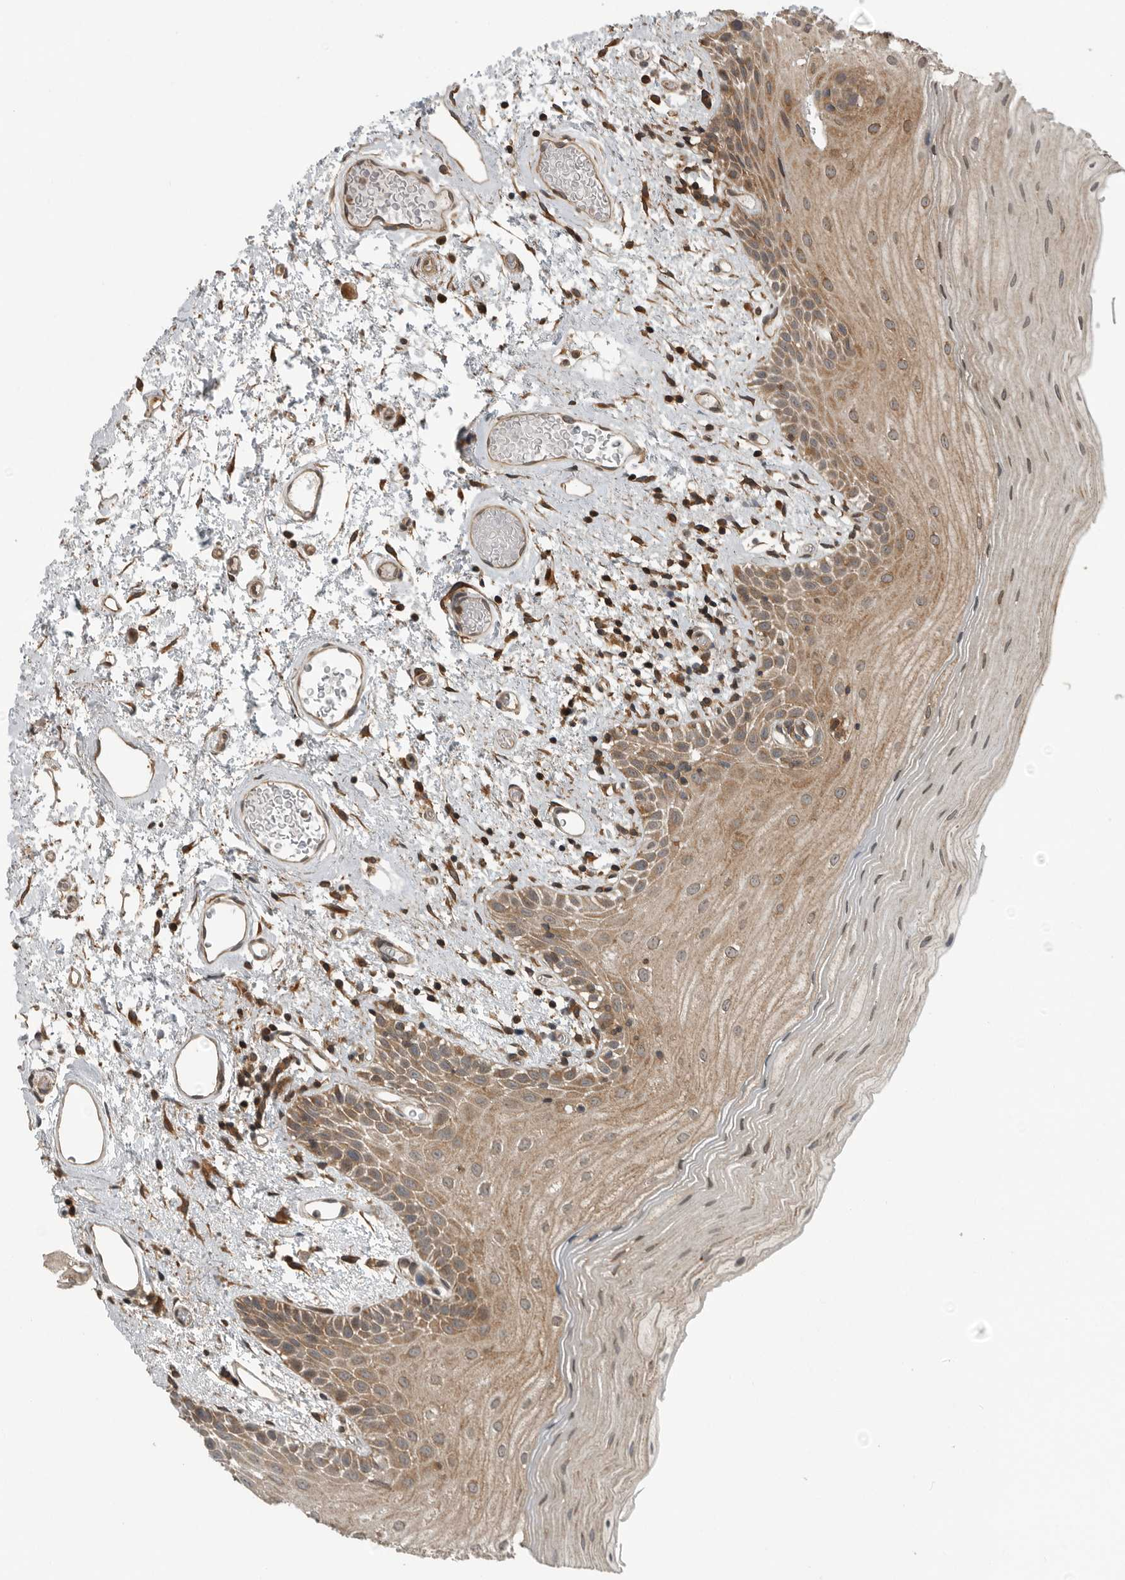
{"staining": {"intensity": "moderate", "quantity": ">75%", "location": "cytoplasmic/membranous"}, "tissue": "oral mucosa", "cell_type": "Squamous epithelial cells", "image_type": "normal", "snomed": [{"axis": "morphology", "description": "Normal tissue, NOS"}, {"axis": "topography", "description": "Oral tissue"}], "caption": "This is an image of immunohistochemistry (IHC) staining of normal oral mucosa, which shows moderate expression in the cytoplasmic/membranous of squamous epithelial cells.", "gene": "AMFR", "patient": {"sex": "male", "age": 52}}